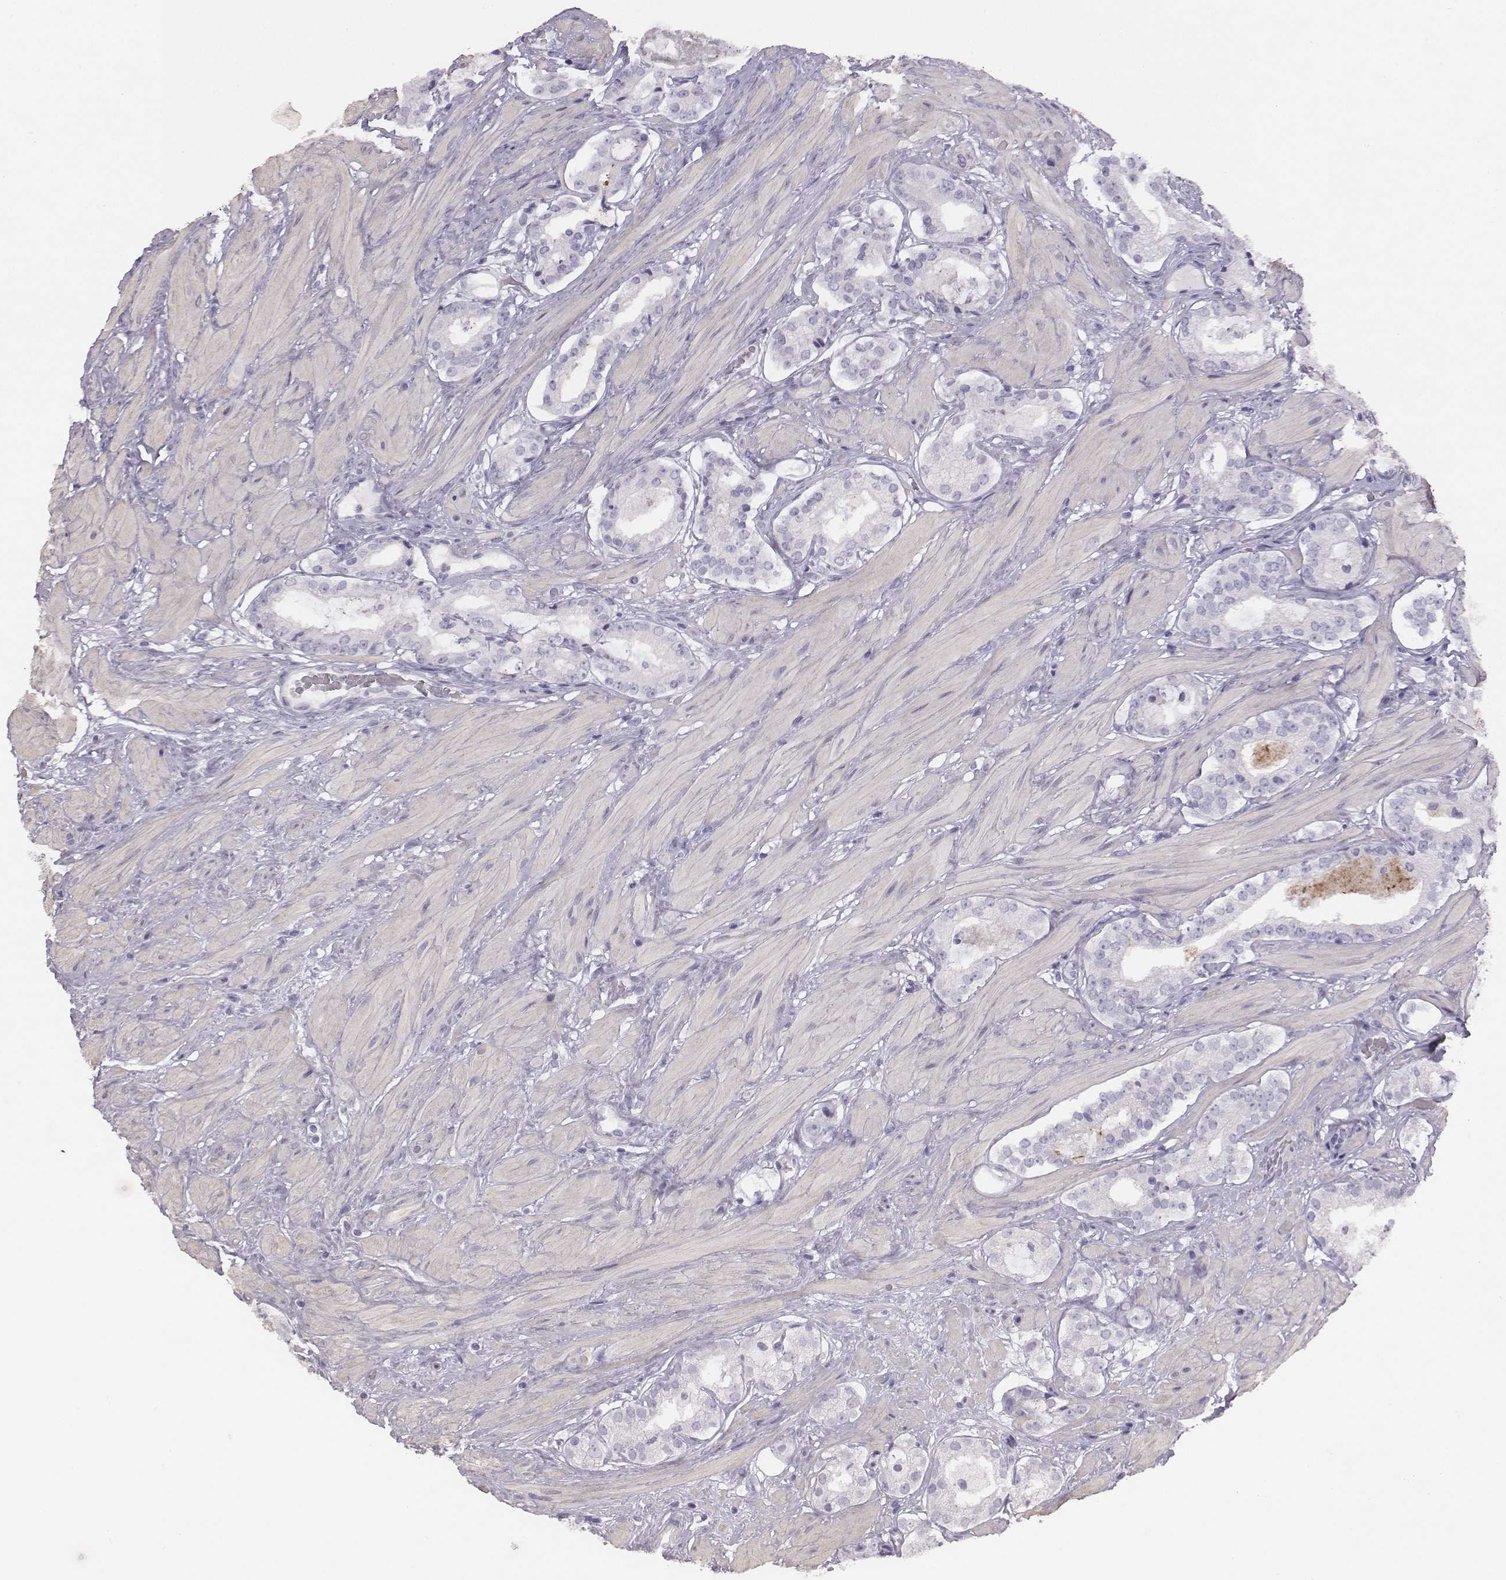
{"staining": {"intensity": "negative", "quantity": "none", "location": "none"}, "tissue": "prostate cancer", "cell_type": "Tumor cells", "image_type": "cancer", "snomed": [{"axis": "morphology", "description": "Adenocarcinoma, Low grade"}, {"axis": "topography", "description": "Prostate"}], "caption": "Immunohistochemistry (IHC) photomicrograph of neoplastic tissue: prostate low-grade adenocarcinoma stained with DAB demonstrates no significant protein staining in tumor cells. Nuclei are stained in blue.", "gene": "ADAM7", "patient": {"sex": "male", "age": 60}}